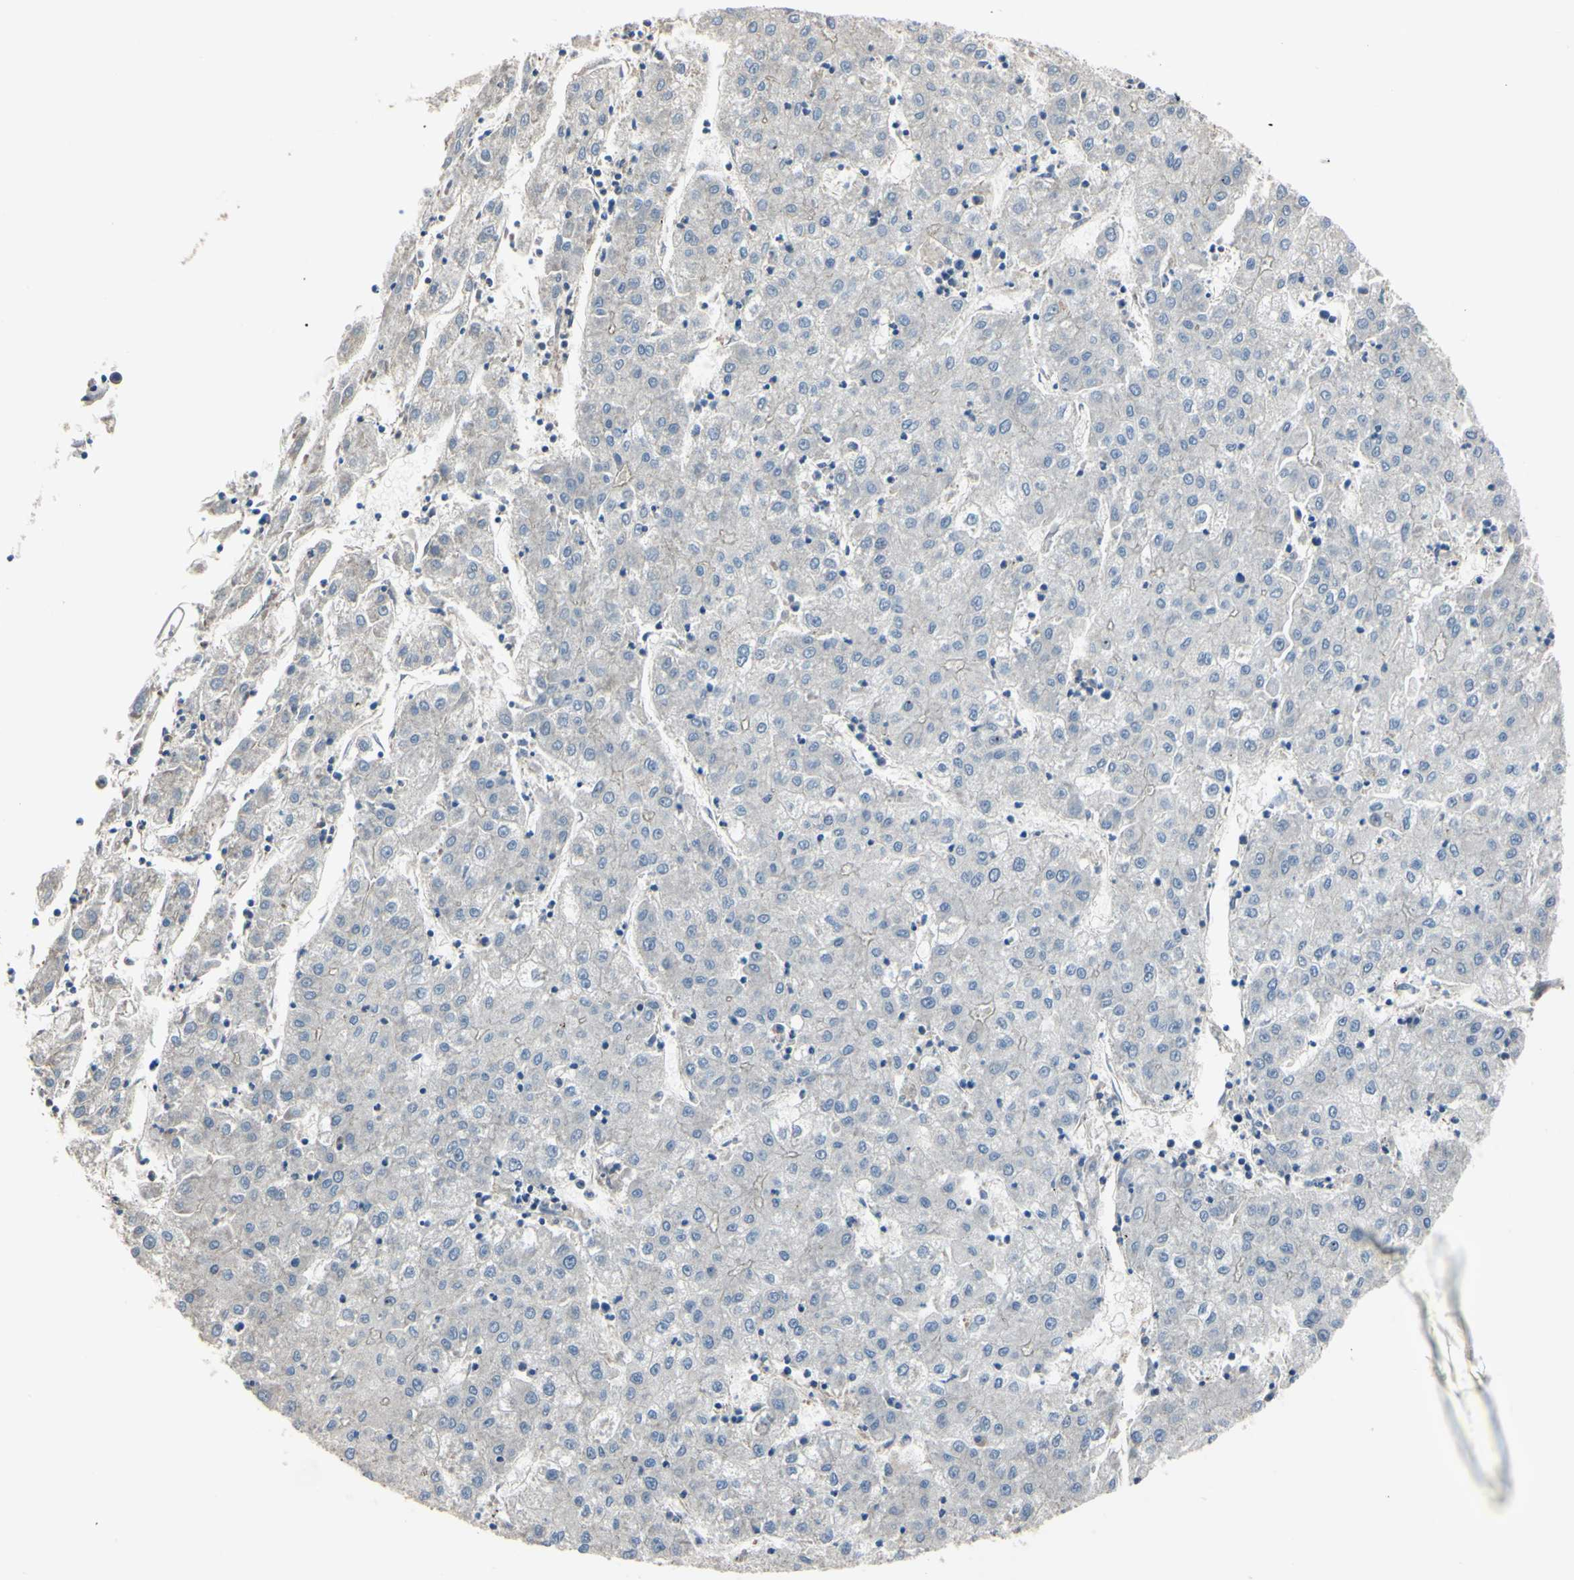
{"staining": {"intensity": "negative", "quantity": "none", "location": "none"}, "tissue": "liver cancer", "cell_type": "Tumor cells", "image_type": "cancer", "snomed": [{"axis": "morphology", "description": "Carcinoma, Hepatocellular, NOS"}, {"axis": "topography", "description": "Liver"}], "caption": "Human liver cancer stained for a protein using IHC demonstrates no positivity in tumor cells.", "gene": "BECN1", "patient": {"sex": "male", "age": 72}}